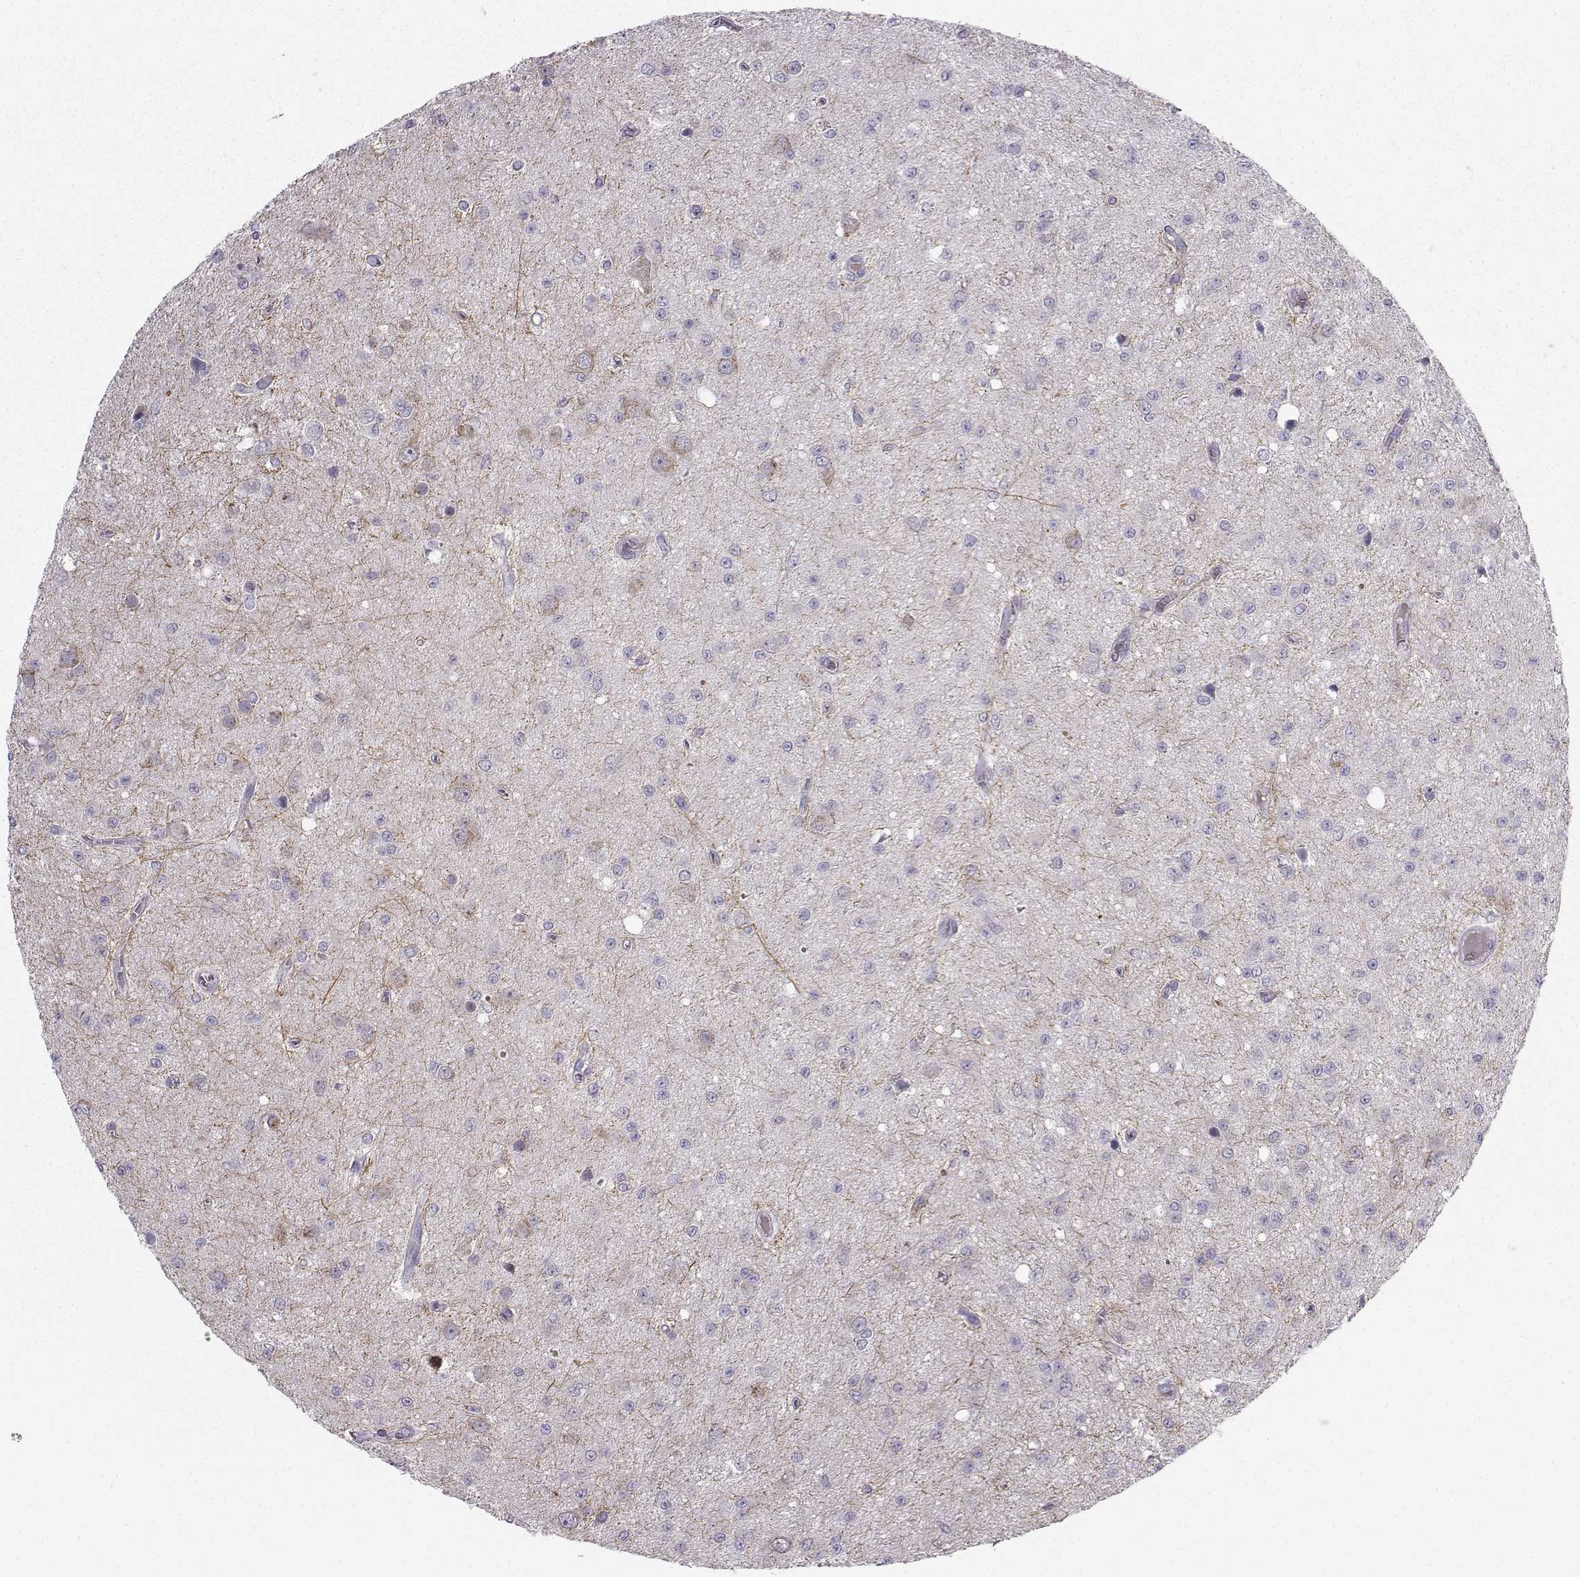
{"staining": {"intensity": "negative", "quantity": "none", "location": "none"}, "tissue": "glioma", "cell_type": "Tumor cells", "image_type": "cancer", "snomed": [{"axis": "morphology", "description": "Glioma, malignant, Low grade"}, {"axis": "topography", "description": "Brain"}], "caption": "Tumor cells are negative for protein expression in human malignant low-grade glioma.", "gene": "CALY", "patient": {"sex": "female", "age": 45}}